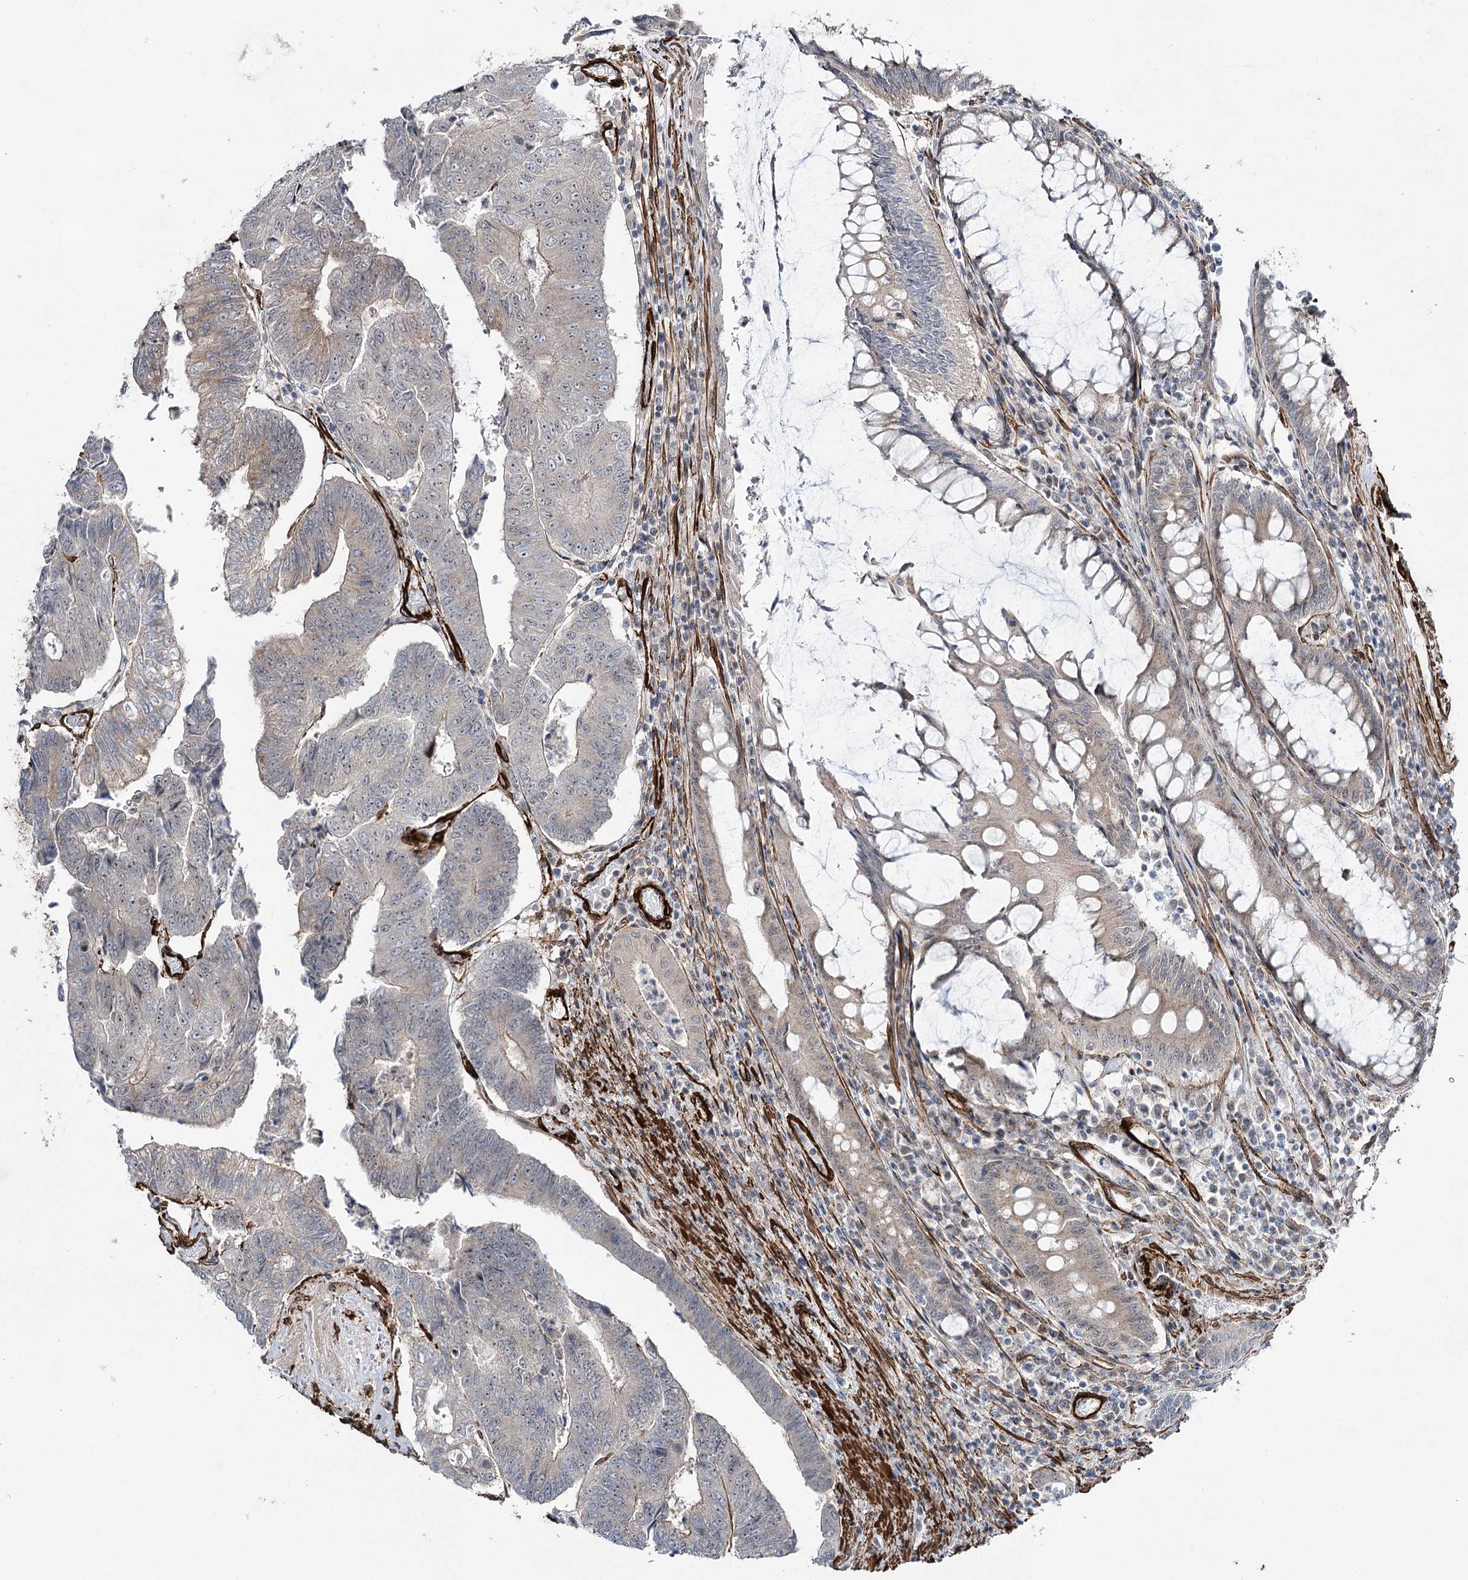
{"staining": {"intensity": "negative", "quantity": "none", "location": "none"}, "tissue": "colorectal cancer", "cell_type": "Tumor cells", "image_type": "cancer", "snomed": [{"axis": "morphology", "description": "Adenocarcinoma, NOS"}, {"axis": "topography", "description": "Colon"}], "caption": "Tumor cells are negative for brown protein staining in adenocarcinoma (colorectal). Brightfield microscopy of immunohistochemistry stained with DAB (brown) and hematoxylin (blue), captured at high magnification.", "gene": "CWF19L1", "patient": {"sex": "female", "age": 67}}